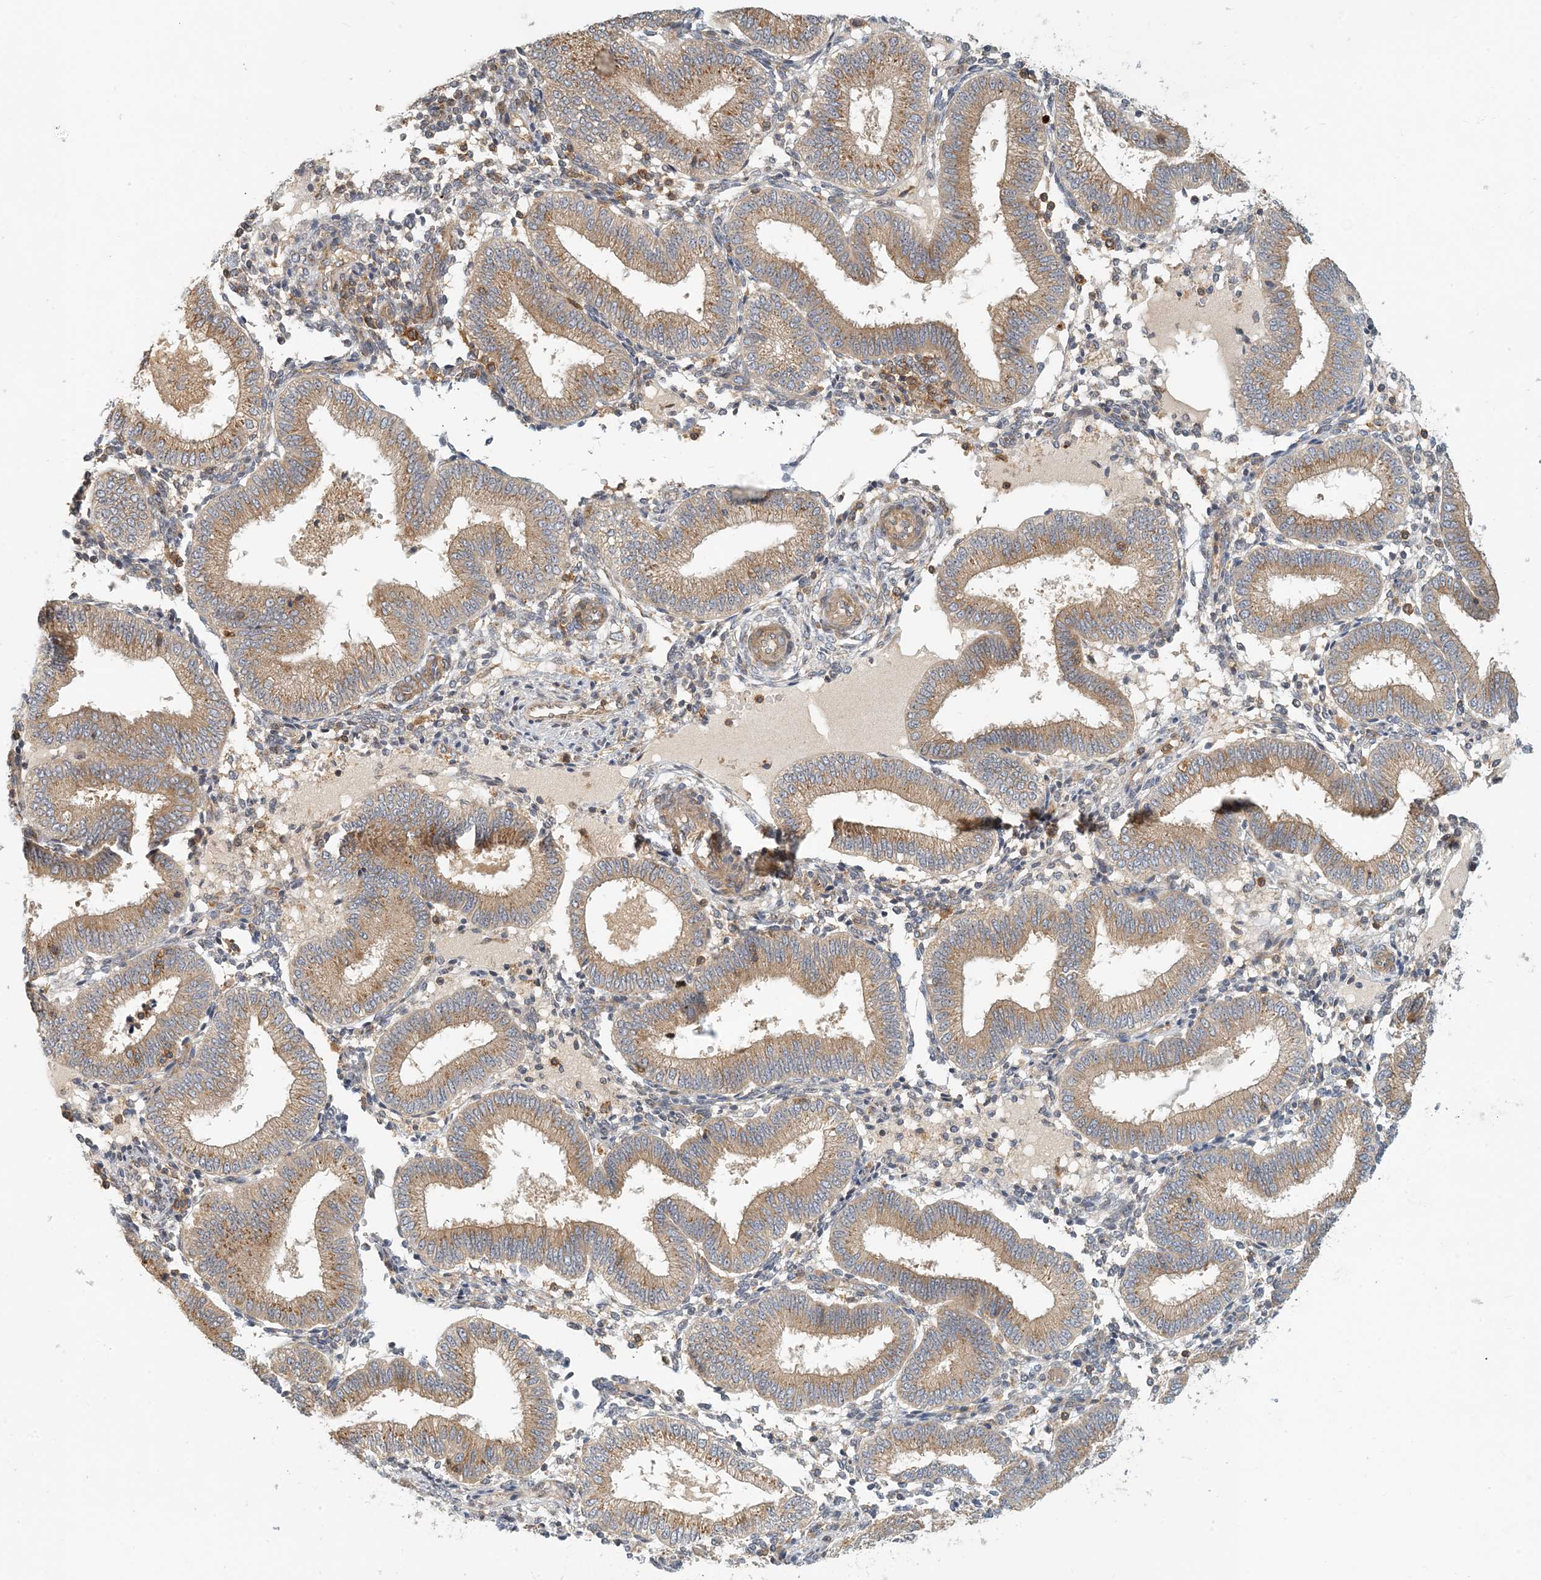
{"staining": {"intensity": "moderate", "quantity": "<25%", "location": "cytoplasmic/membranous"}, "tissue": "endometrium", "cell_type": "Cells in endometrial stroma", "image_type": "normal", "snomed": [{"axis": "morphology", "description": "Normal tissue, NOS"}, {"axis": "topography", "description": "Endometrium"}], "caption": "Immunohistochemistry (IHC) (DAB (3,3'-diaminobenzidine)) staining of benign human endometrium shows moderate cytoplasmic/membranous protein staining in approximately <25% of cells in endometrial stroma. (brown staining indicates protein expression, while blue staining denotes nuclei).", "gene": "COLEC11", "patient": {"sex": "female", "age": 39}}